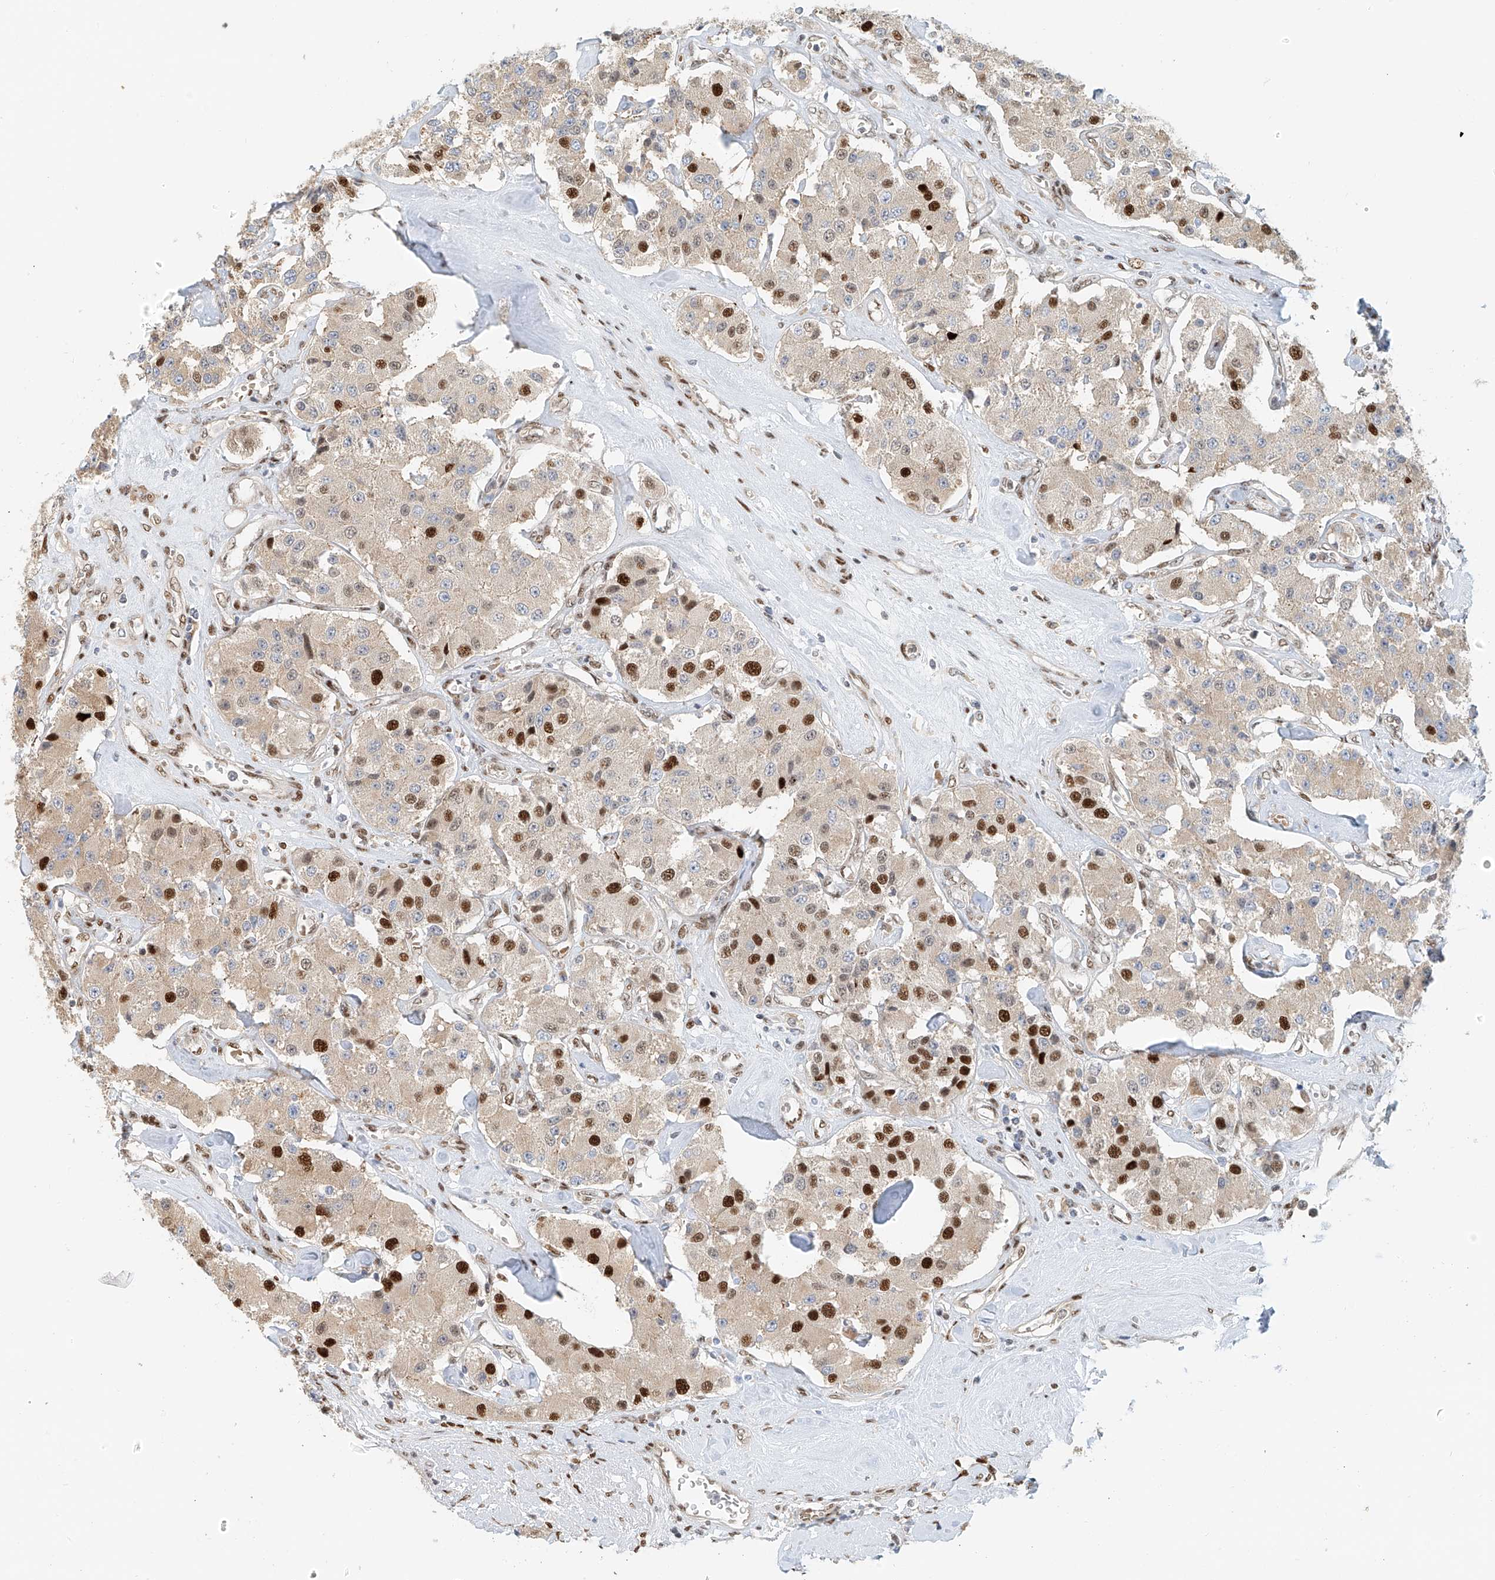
{"staining": {"intensity": "strong", "quantity": "25%-75%", "location": "nuclear"}, "tissue": "carcinoid", "cell_type": "Tumor cells", "image_type": "cancer", "snomed": [{"axis": "morphology", "description": "Carcinoid, malignant, NOS"}, {"axis": "topography", "description": "Pancreas"}], "caption": "This is an image of immunohistochemistry (IHC) staining of malignant carcinoid, which shows strong positivity in the nuclear of tumor cells.", "gene": "ZNF514", "patient": {"sex": "male", "age": 41}}